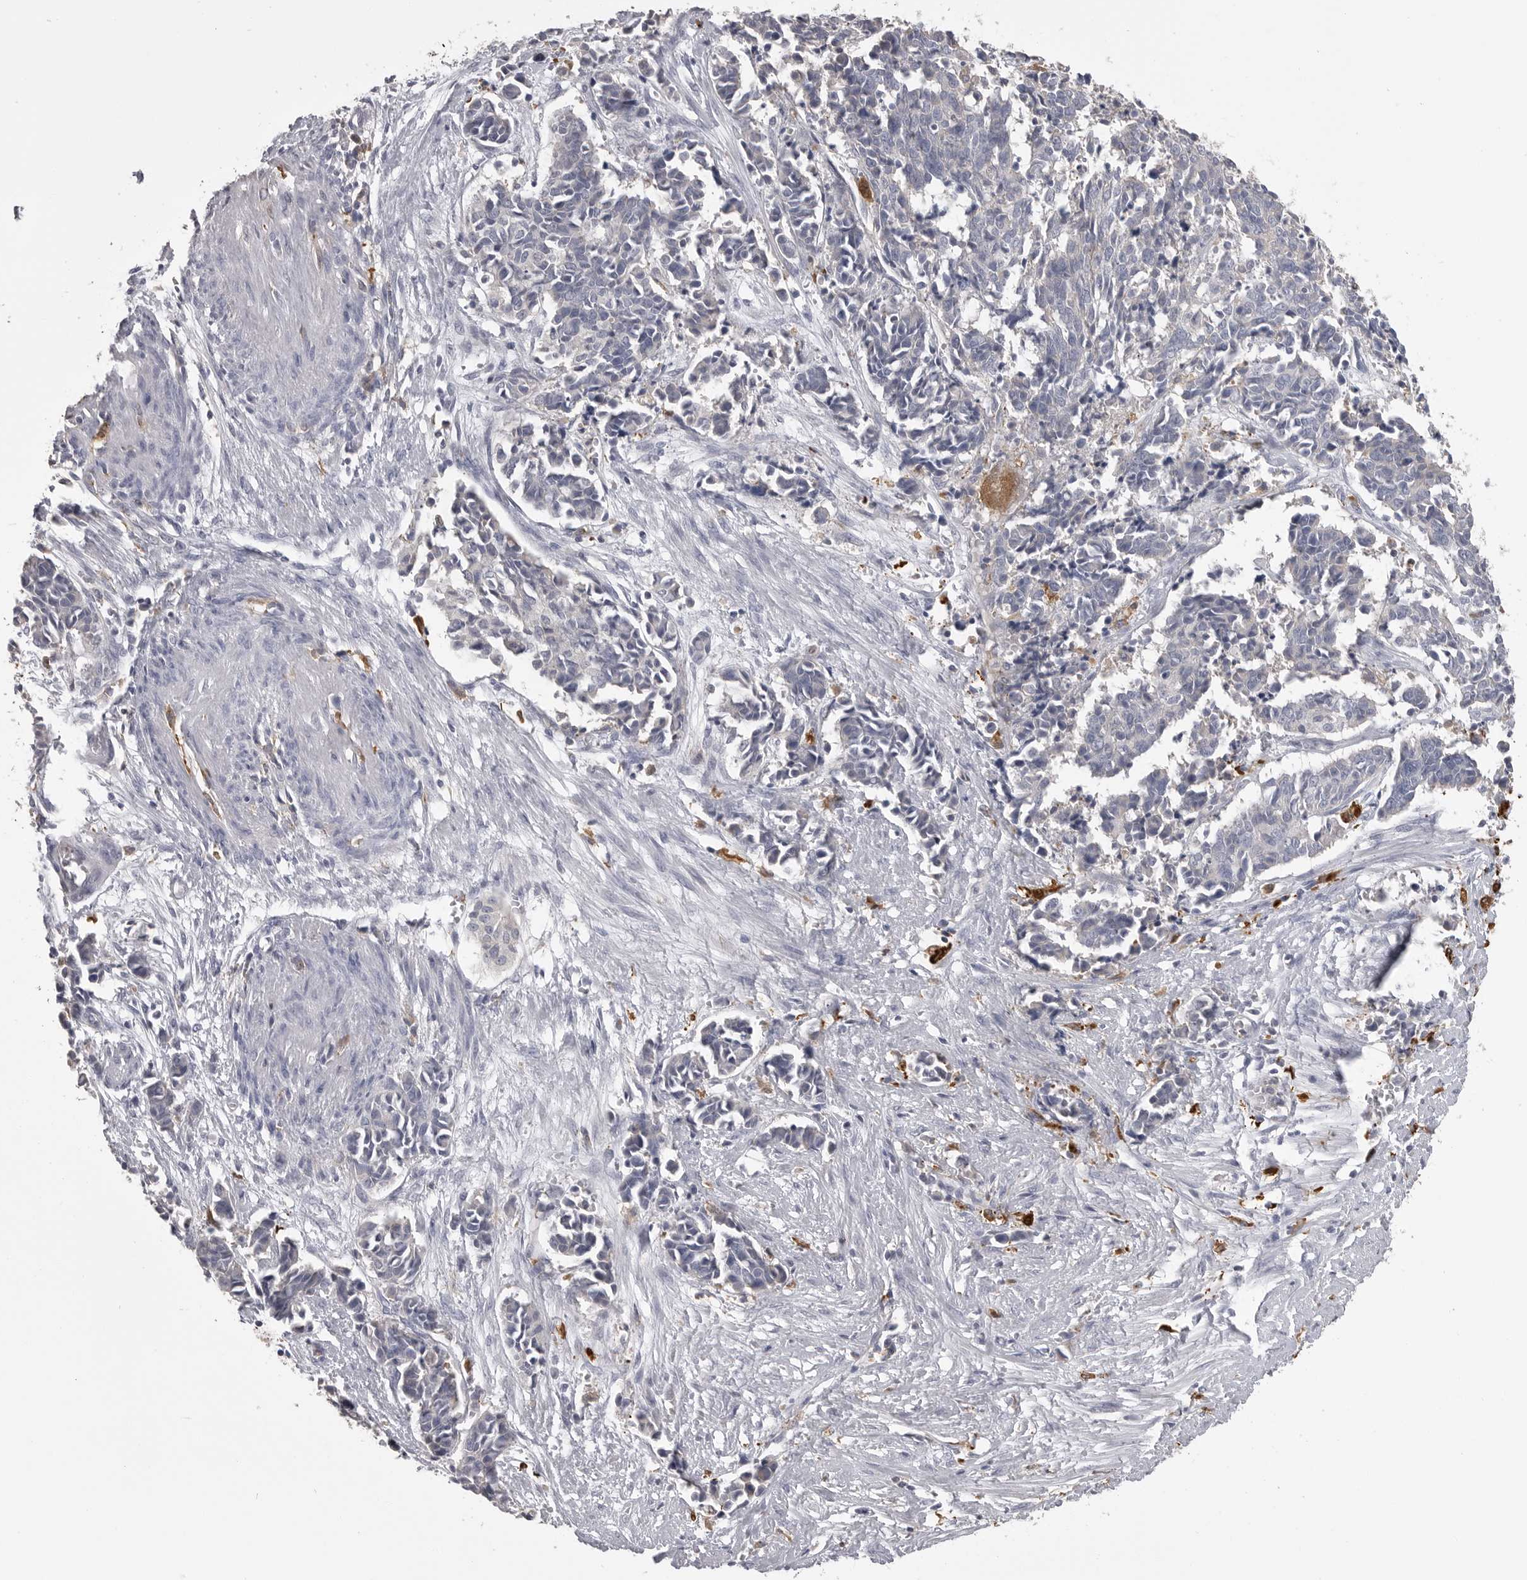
{"staining": {"intensity": "negative", "quantity": "none", "location": "none"}, "tissue": "cervical cancer", "cell_type": "Tumor cells", "image_type": "cancer", "snomed": [{"axis": "morphology", "description": "Normal tissue, NOS"}, {"axis": "morphology", "description": "Squamous cell carcinoma, NOS"}, {"axis": "topography", "description": "Cervix"}], "caption": "DAB immunohistochemical staining of cervical cancer (squamous cell carcinoma) displays no significant expression in tumor cells.", "gene": "CMTM6", "patient": {"sex": "female", "age": 35}}